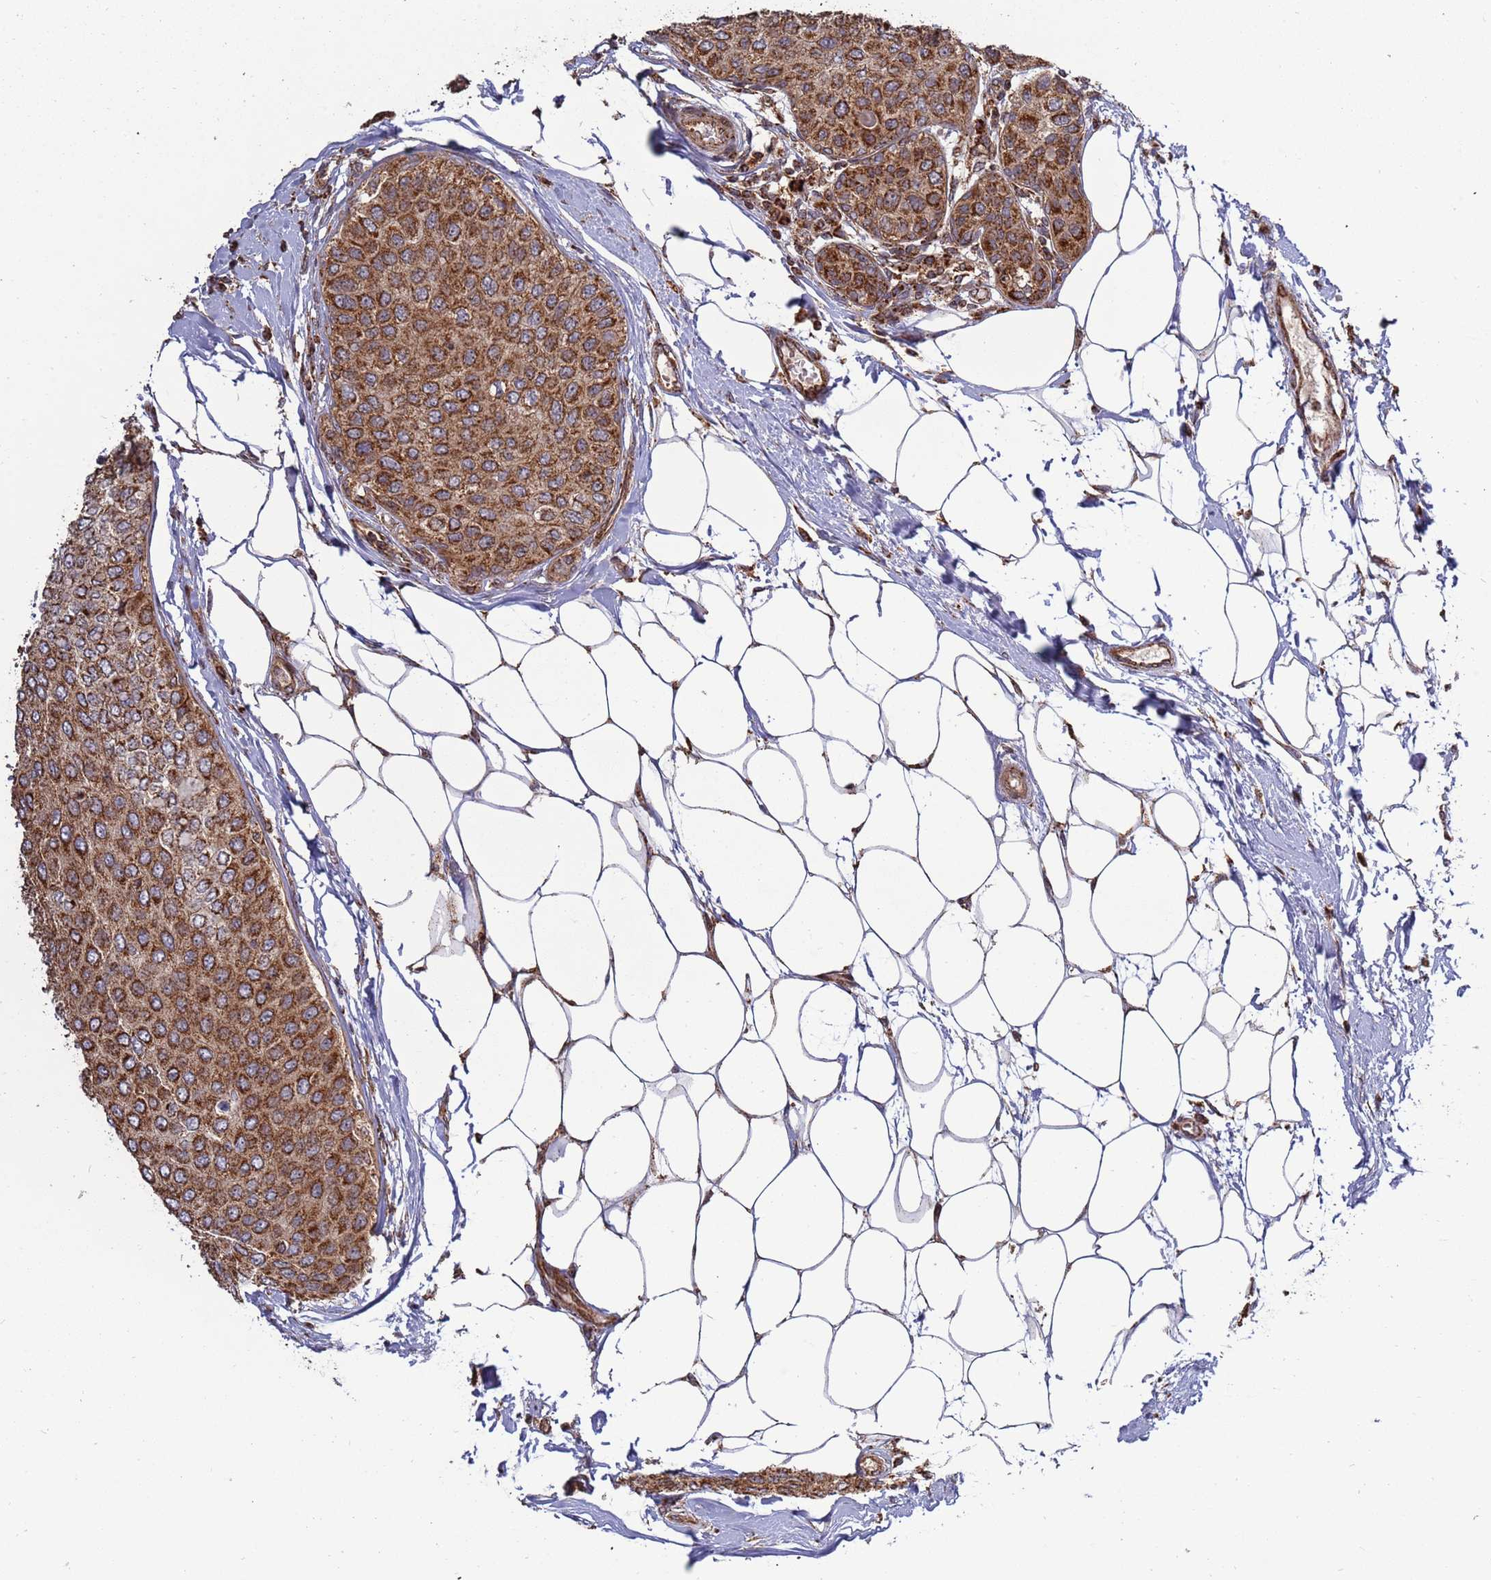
{"staining": {"intensity": "moderate", "quantity": ">75%", "location": "cytoplasmic/membranous"}, "tissue": "breast cancer", "cell_type": "Tumor cells", "image_type": "cancer", "snomed": [{"axis": "morphology", "description": "Duct carcinoma"}, {"axis": "topography", "description": "Breast"}], "caption": "Approximately >75% of tumor cells in human breast intraductal carcinoma show moderate cytoplasmic/membranous protein positivity as visualized by brown immunohistochemical staining.", "gene": "RCOR2", "patient": {"sex": "female", "age": 72}}